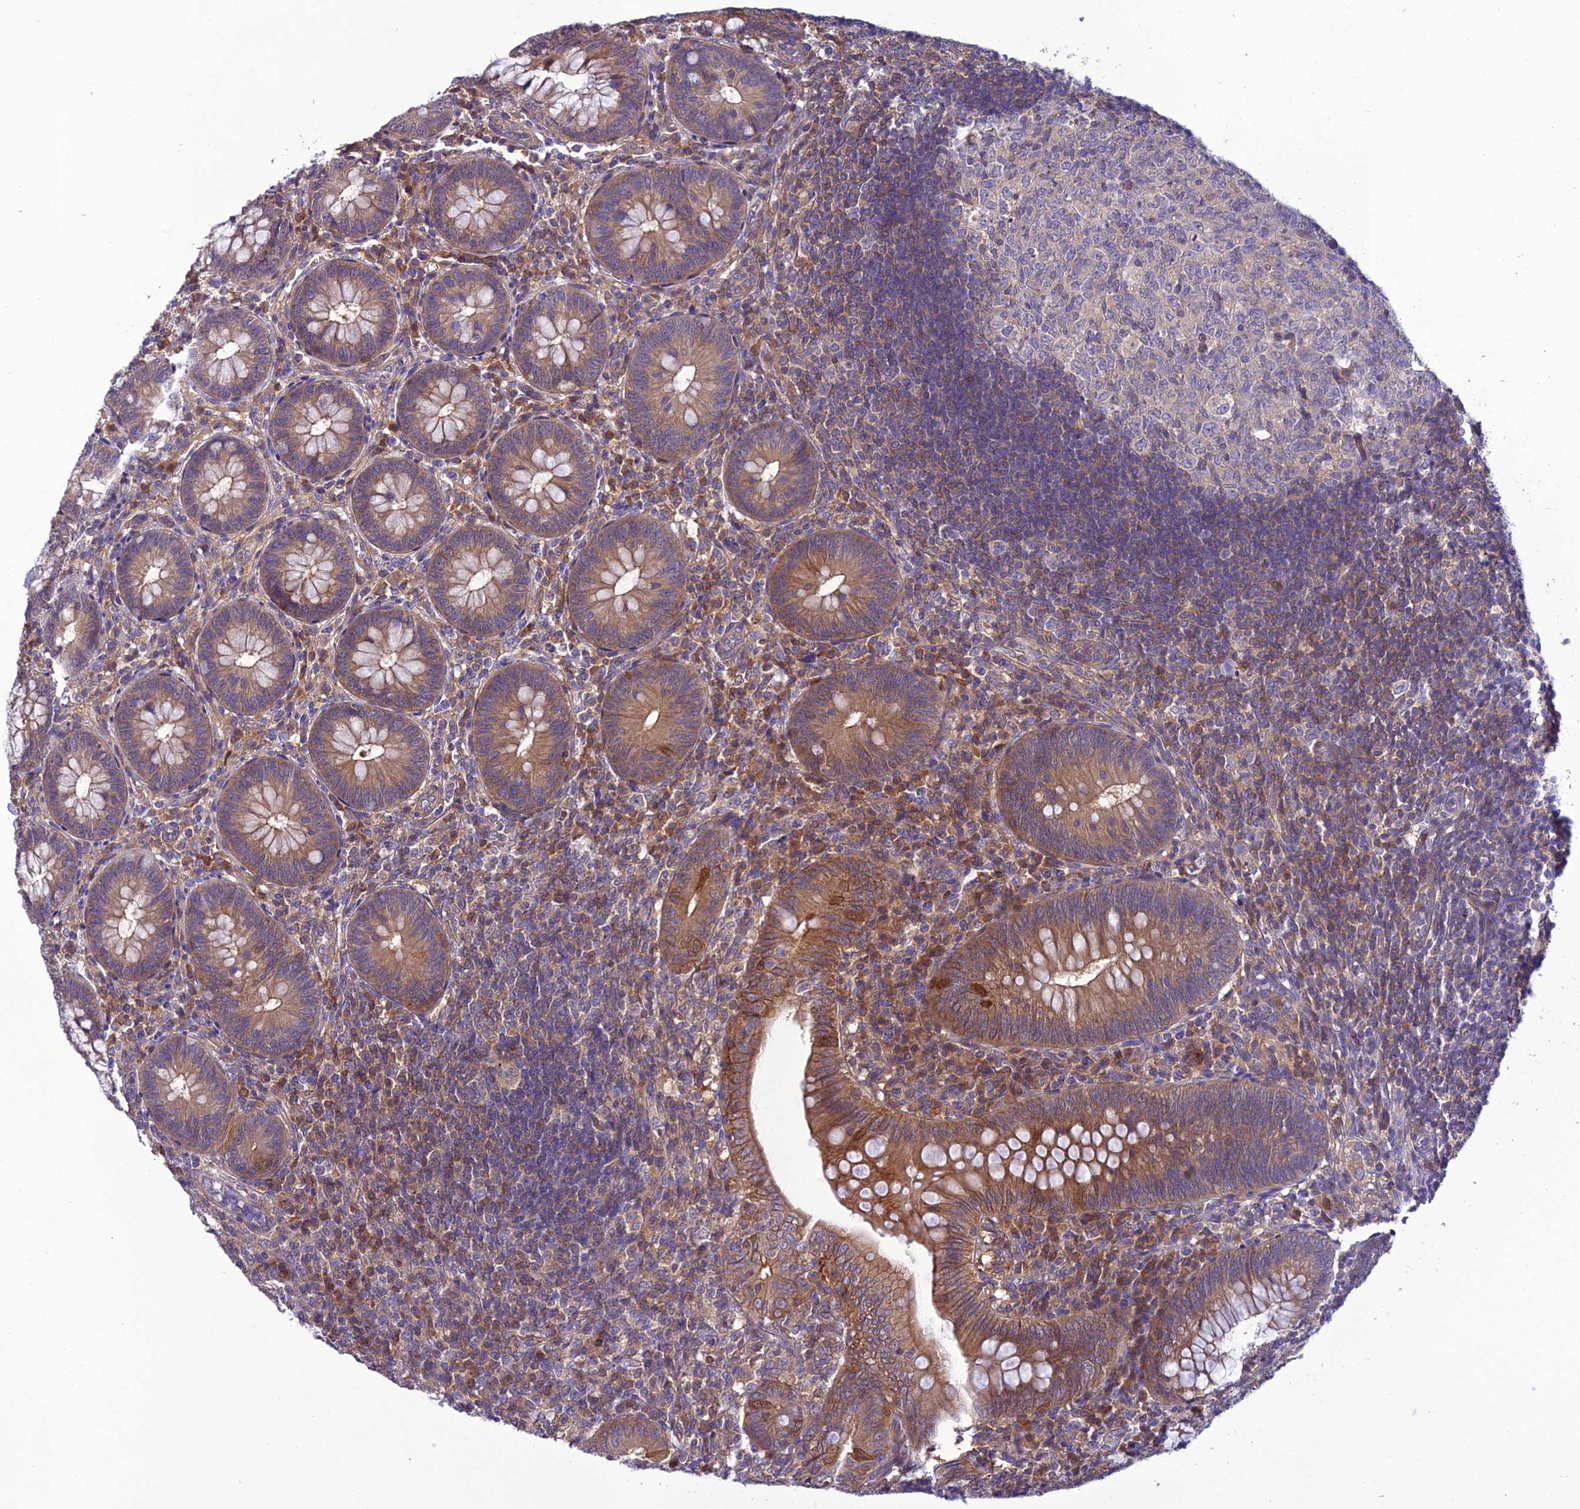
{"staining": {"intensity": "moderate", "quantity": ">75%", "location": "cytoplasmic/membranous"}, "tissue": "appendix", "cell_type": "Glandular cells", "image_type": "normal", "snomed": [{"axis": "morphology", "description": "Normal tissue, NOS"}, {"axis": "topography", "description": "Appendix"}], "caption": "The immunohistochemical stain highlights moderate cytoplasmic/membranous staining in glandular cells of benign appendix.", "gene": "GDF6", "patient": {"sex": "male", "age": 14}}